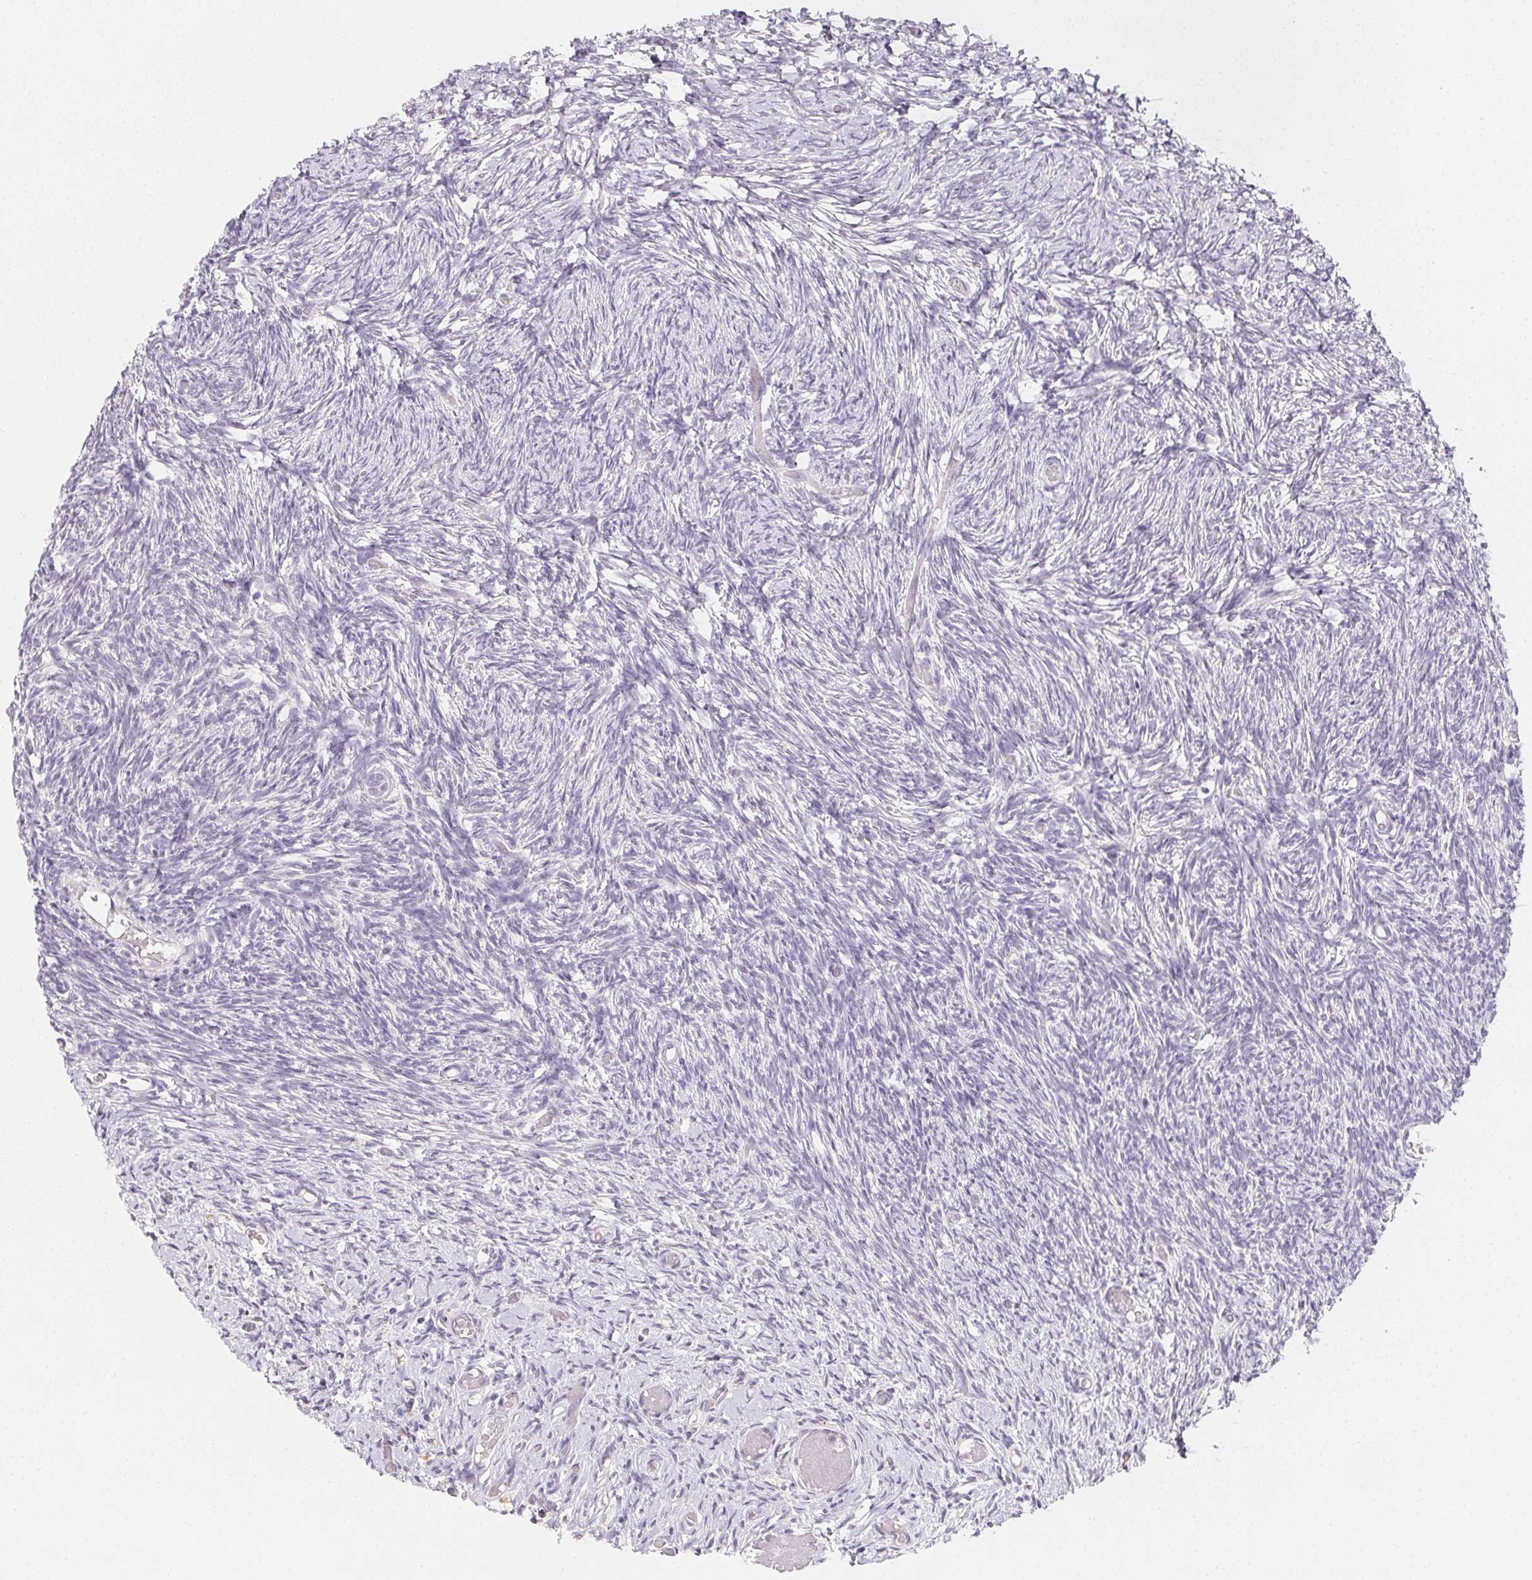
{"staining": {"intensity": "negative", "quantity": "none", "location": "none"}, "tissue": "ovary", "cell_type": "Follicle cells", "image_type": "normal", "snomed": [{"axis": "morphology", "description": "Normal tissue, NOS"}, {"axis": "topography", "description": "Ovary"}], "caption": "Normal ovary was stained to show a protein in brown. There is no significant expression in follicle cells. (DAB (3,3'-diaminobenzidine) immunohistochemistry visualized using brightfield microscopy, high magnification).", "gene": "SLC6A18", "patient": {"sex": "female", "age": 39}}